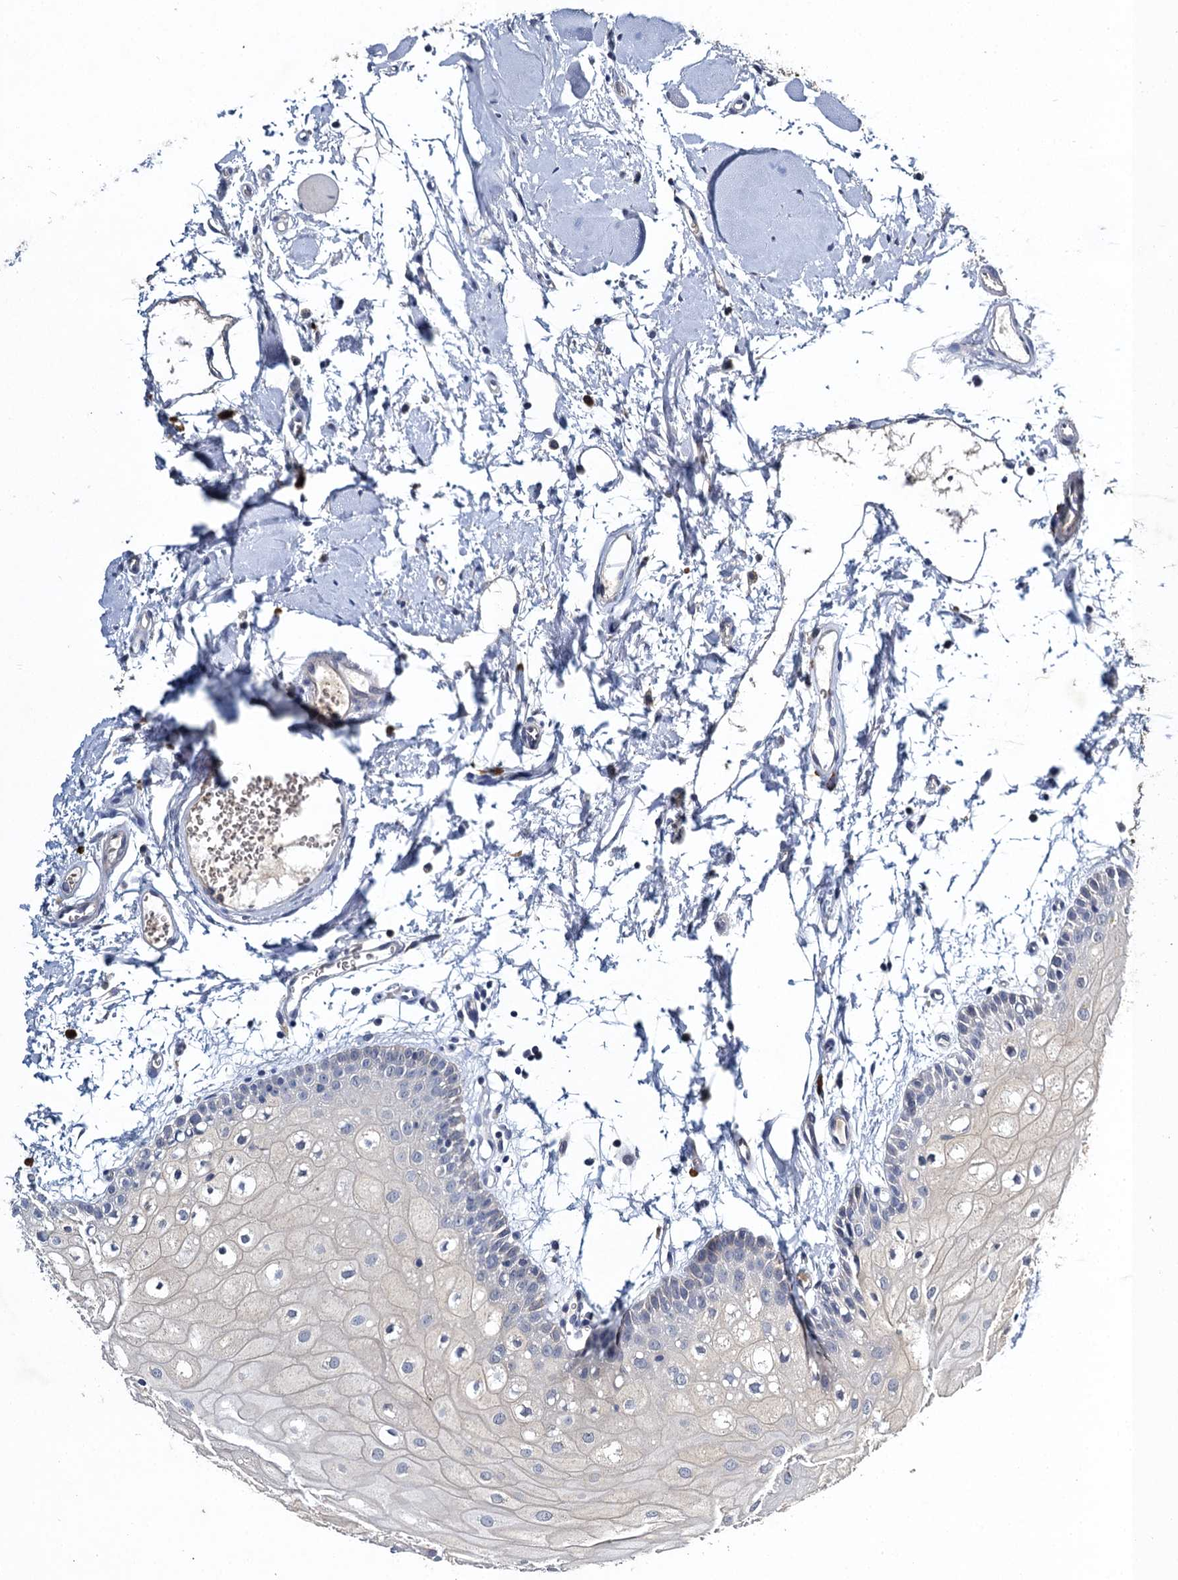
{"staining": {"intensity": "negative", "quantity": "none", "location": "none"}, "tissue": "oral mucosa", "cell_type": "Squamous epithelial cells", "image_type": "normal", "snomed": [{"axis": "morphology", "description": "Normal tissue, NOS"}, {"axis": "topography", "description": "Oral tissue"}, {"axis": "topography", "description": "Tounge, NOS"}], "caption": "Immunohistochemical staining of unremarkable oral mucosa demonstrates no significant expression in squamous epithelial cells. (Brightfield microscopy of DAB immunohistochemistry at high magnification).", "gene": "SLC11A2", "patient": {"sex": "female", "age": 73}}